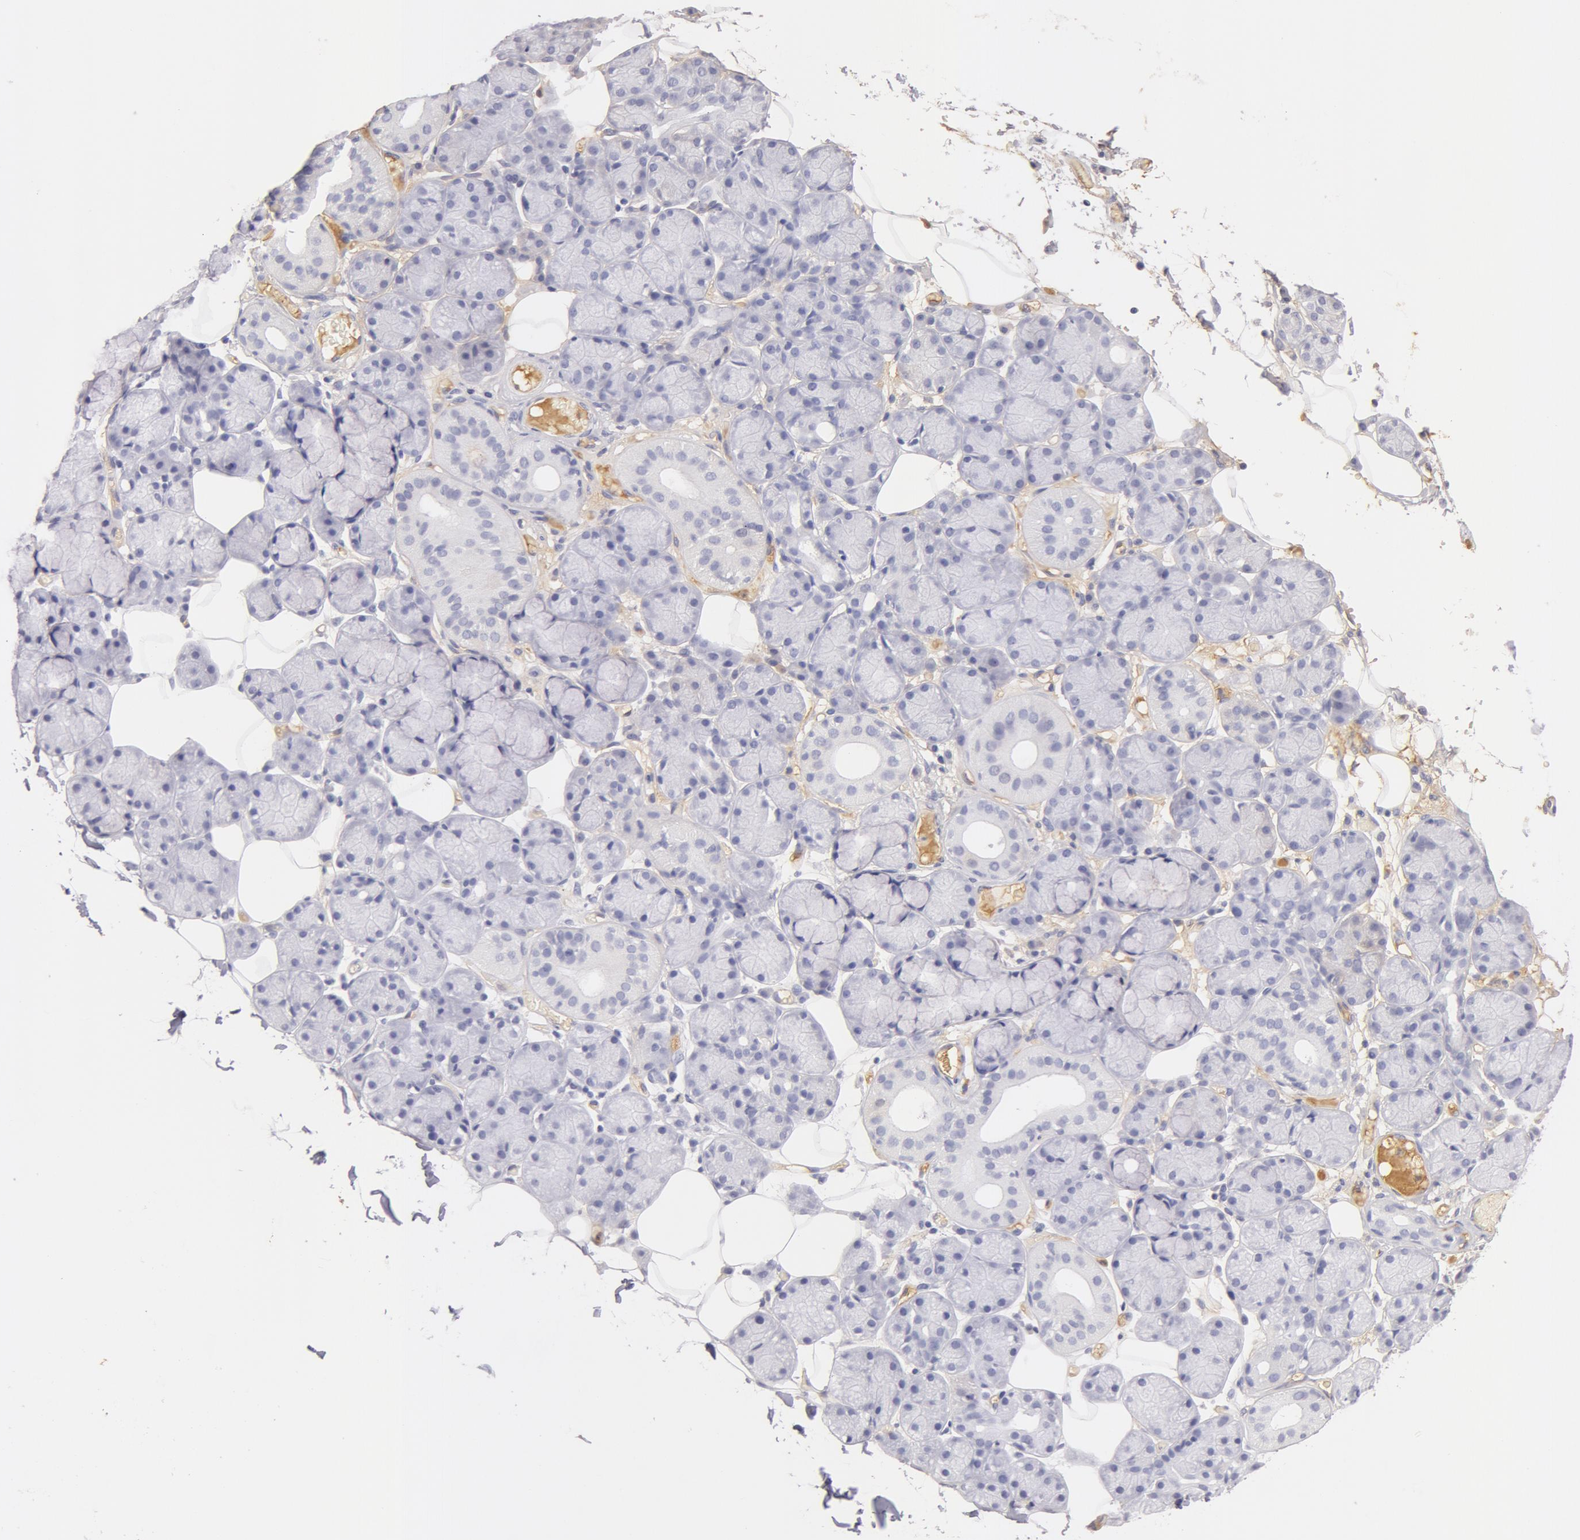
{"staining": {"intensity": "negative", "quantity": "none", "location": "none"}, "tissue": "salivary gland", "cell_type": "Glandular cells", "image_type": "normal", "snomed": [{"axis": "morphology", "description": "Normal tissue, NOS"}, {"axis": "topography", "description": "Salivary gland"}], "caption": "Normal salivary gland was stained to show a protein in brown. There is no significant positivity in glandular cells.", "gene": "AHSG", "patient": {"sex": "male", "age": 54}}